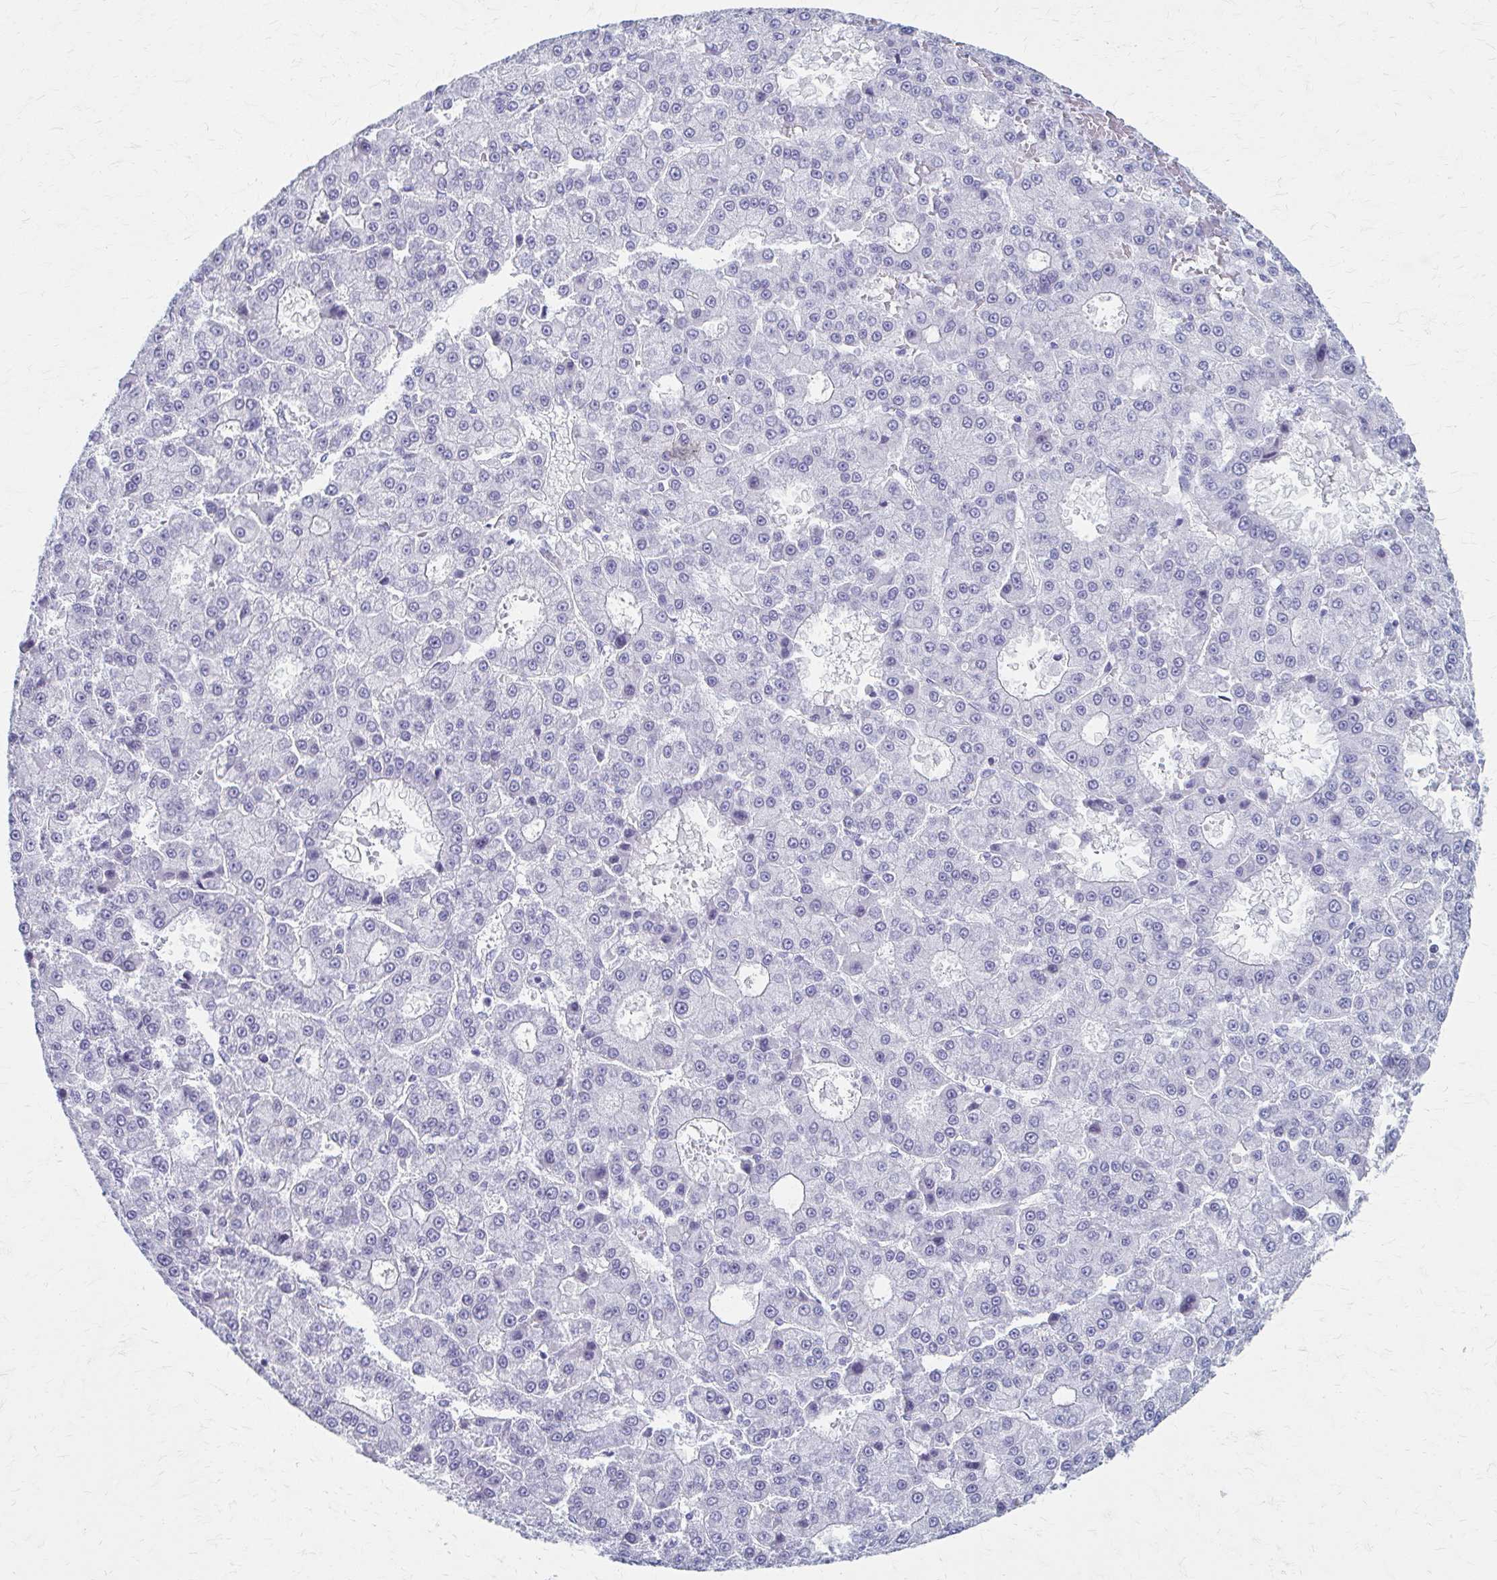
{"staining": {"intensity": "negative", "quantity": "none", "location": "none"}, "tissue": "liver cancer", "cell_type": "Tumor cells", "image_type": "cancer", "snomed": [{"axis": "morphology", "description": "Carcinoma, Hepatocellular, NOS"}, {"axis": "topography", "description": "Liver"}], "caption": "There is no significant positivity in tumor cells of liver cancer.", "gene": "CELF5", "patient": {"sex": "male", "age": 70}}